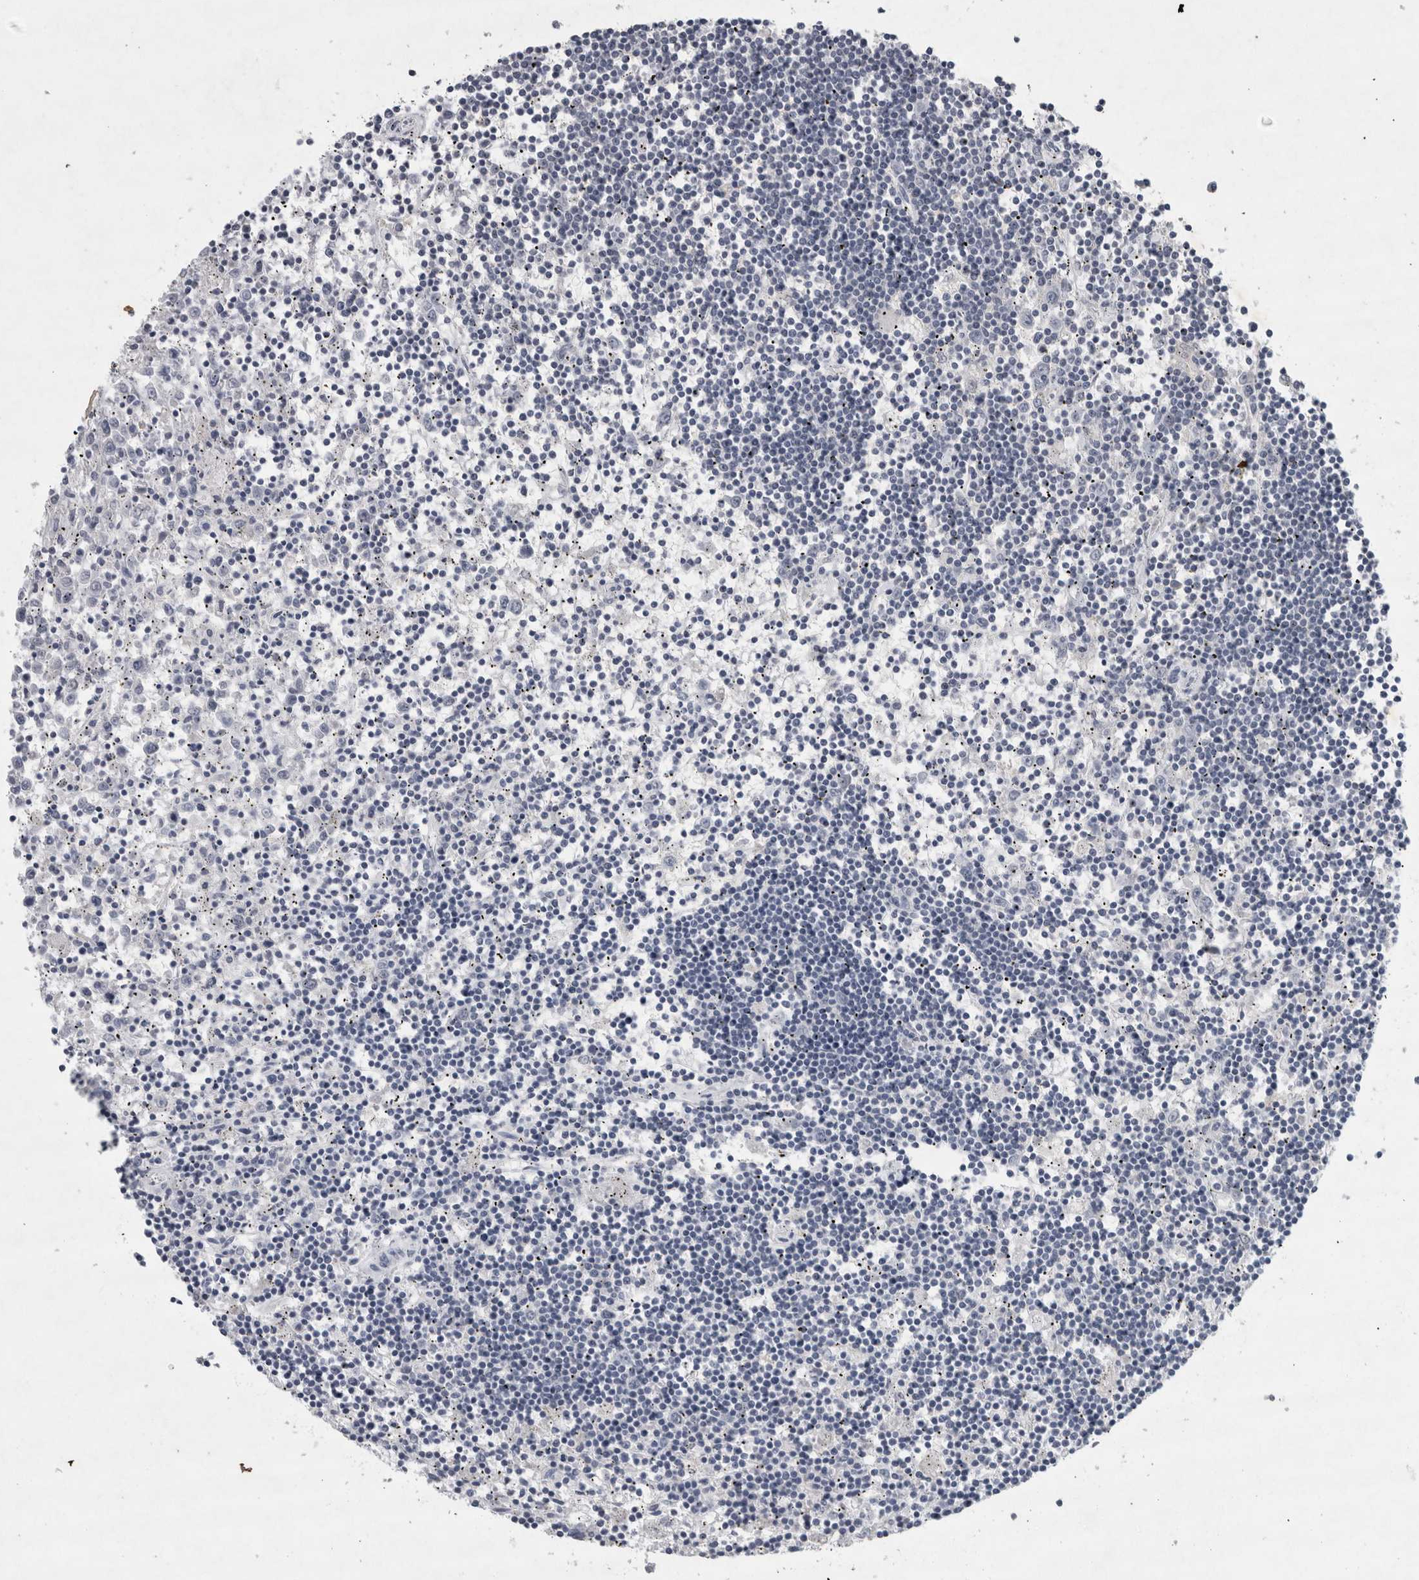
{"staining": {"intensity": "negative", "quantity": "none", "location": "none"}, "tissue": "lymphoma", "cell_type": "Tumor cells", "image_type": "cancer", "snomed": [{"axis": "morphology", "description": "Malignant lymphoma, non-Hodgkin's type, Low grade"}, {"axis": "topography", "description": "Spleen"}], "caption": "Tumor cells are negative for brown protein staining in low-grade malignant lymphoma, non-Hodgkin's type.", "gene": "WNT7A", "patient": {"sex": "male", "age": 76}}